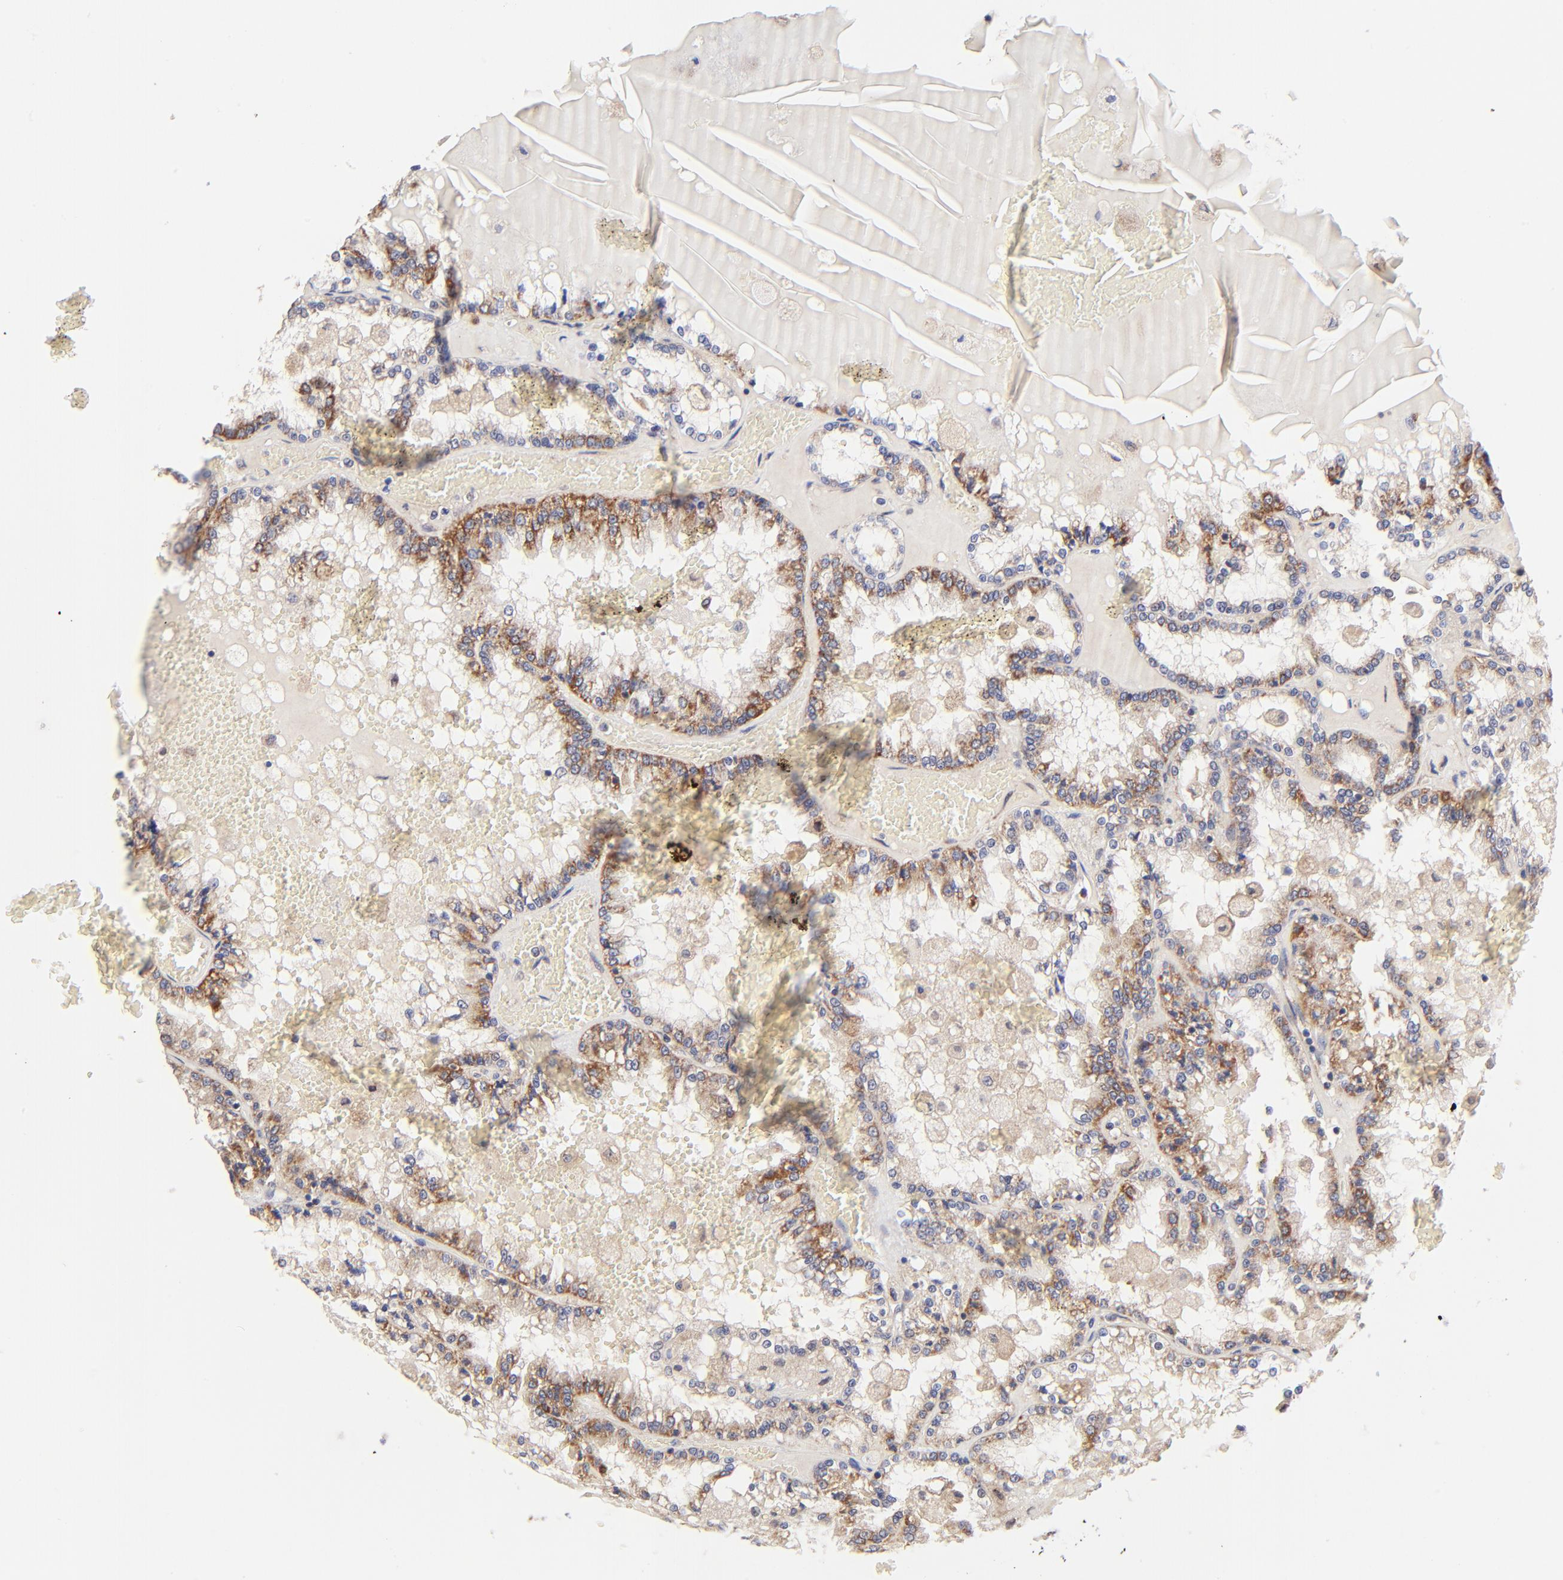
{"staining": {"intensity": "weak", "quantity": "25%-75%", "location": "cytoplasmic/membranous"}, "tissue": "renal cancer", "cell_type": "Tumor cells", "image_type": "cancer", "snomed": [{"axis": "morphology", "description": "Adenocarcinoma, NOS"}, {"axis": "topography", "description": "Kidney"}], "caption": "Human adenocarcinoma (renal) stained with a brown dye displays weak cytoplasmic/membranous positive positivity in about 25%-75% of tumor cells.", "gene": "FBXL12", "patient": {"sex": "female", "age": 56}}